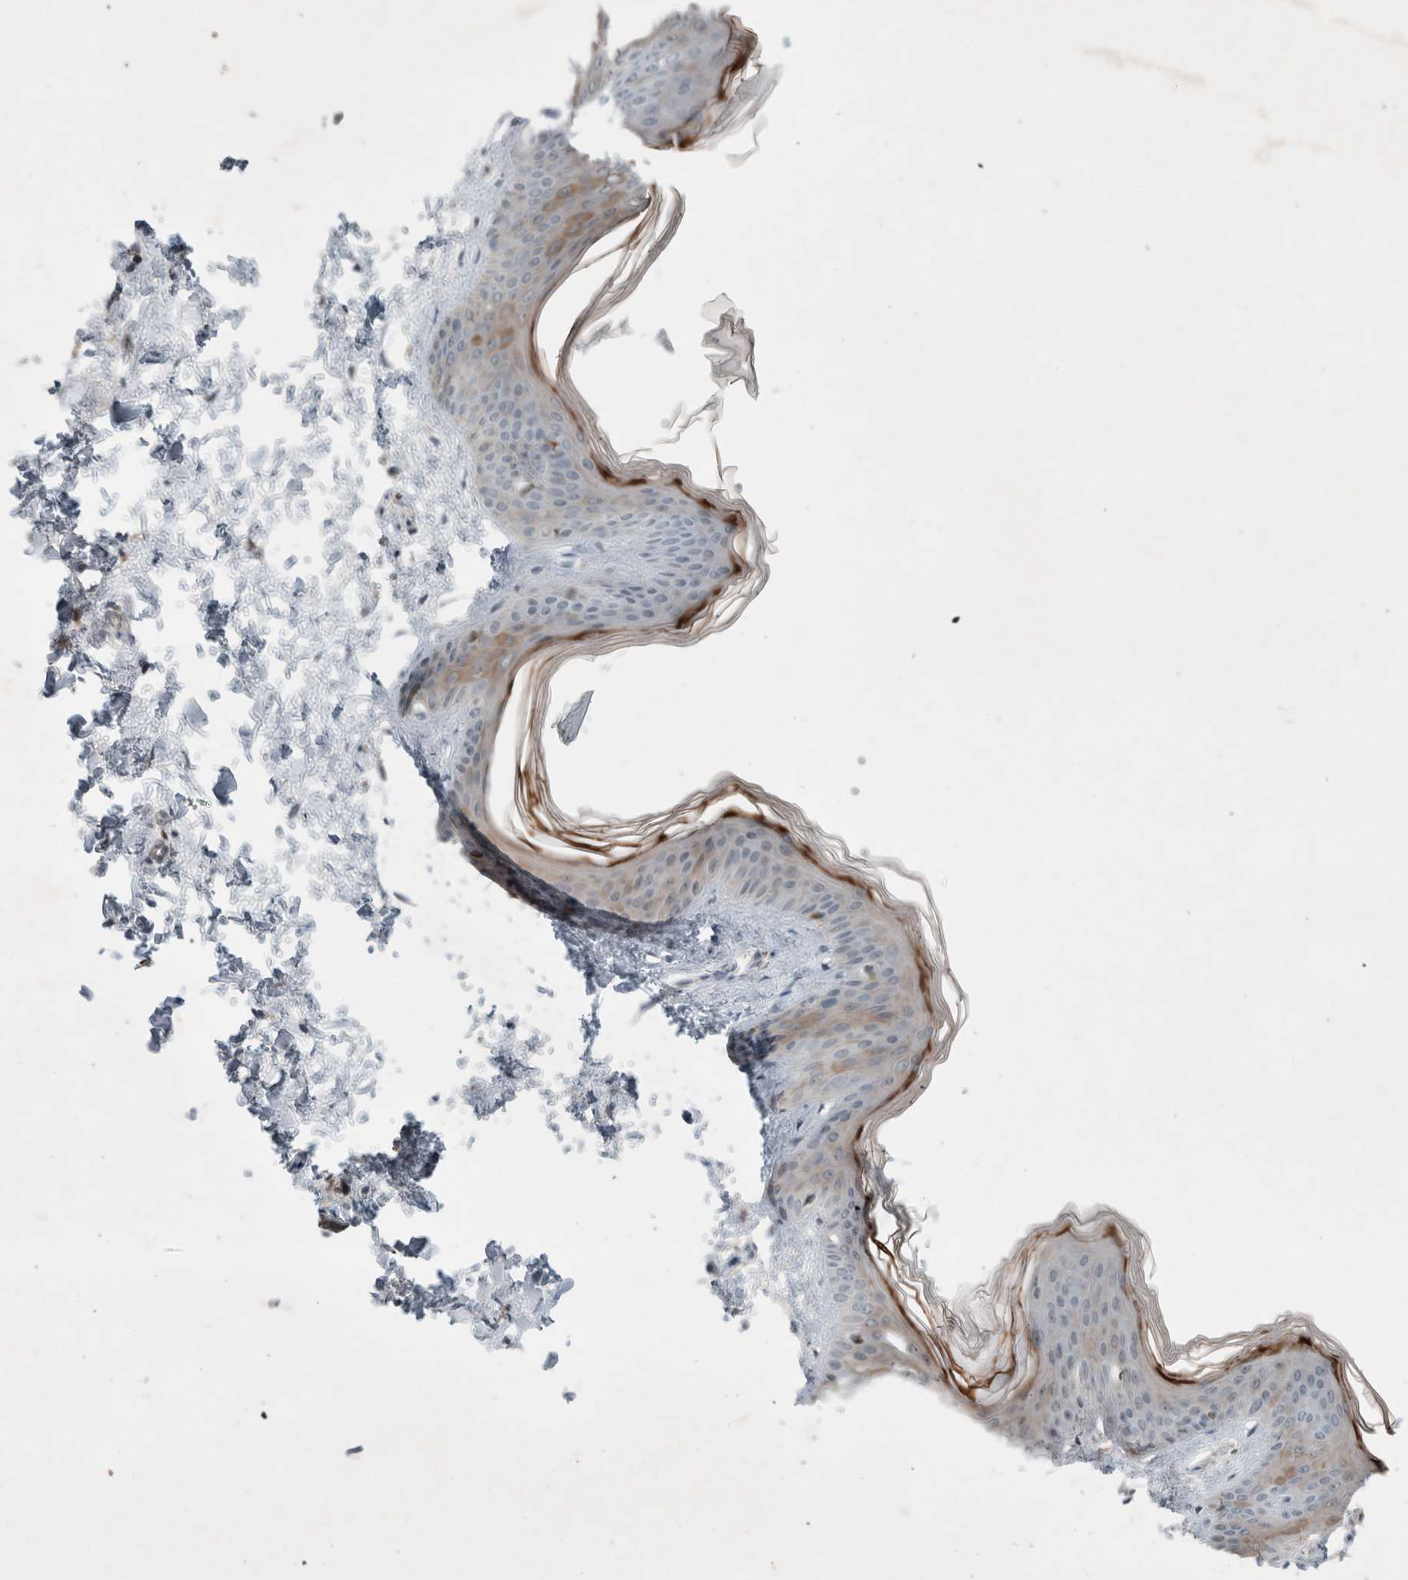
{"staining": {"intensity": "negative", "quantity": "none", "location": "none"}, "tissue": "skin", "cell_type": "Fibroblasts", "image_type": "normal", "snomed": [{"axis": "morphology", "description": "Normal tissue, NOS"}, {"axis": "topography", "description": "Skin"}], "caption": "Immunohistochemistry of benign human skin exhibits no expression in fibroblasts.", "gene": "ENSG00000285245", "patient": {"sex": "female", "age": 17}}